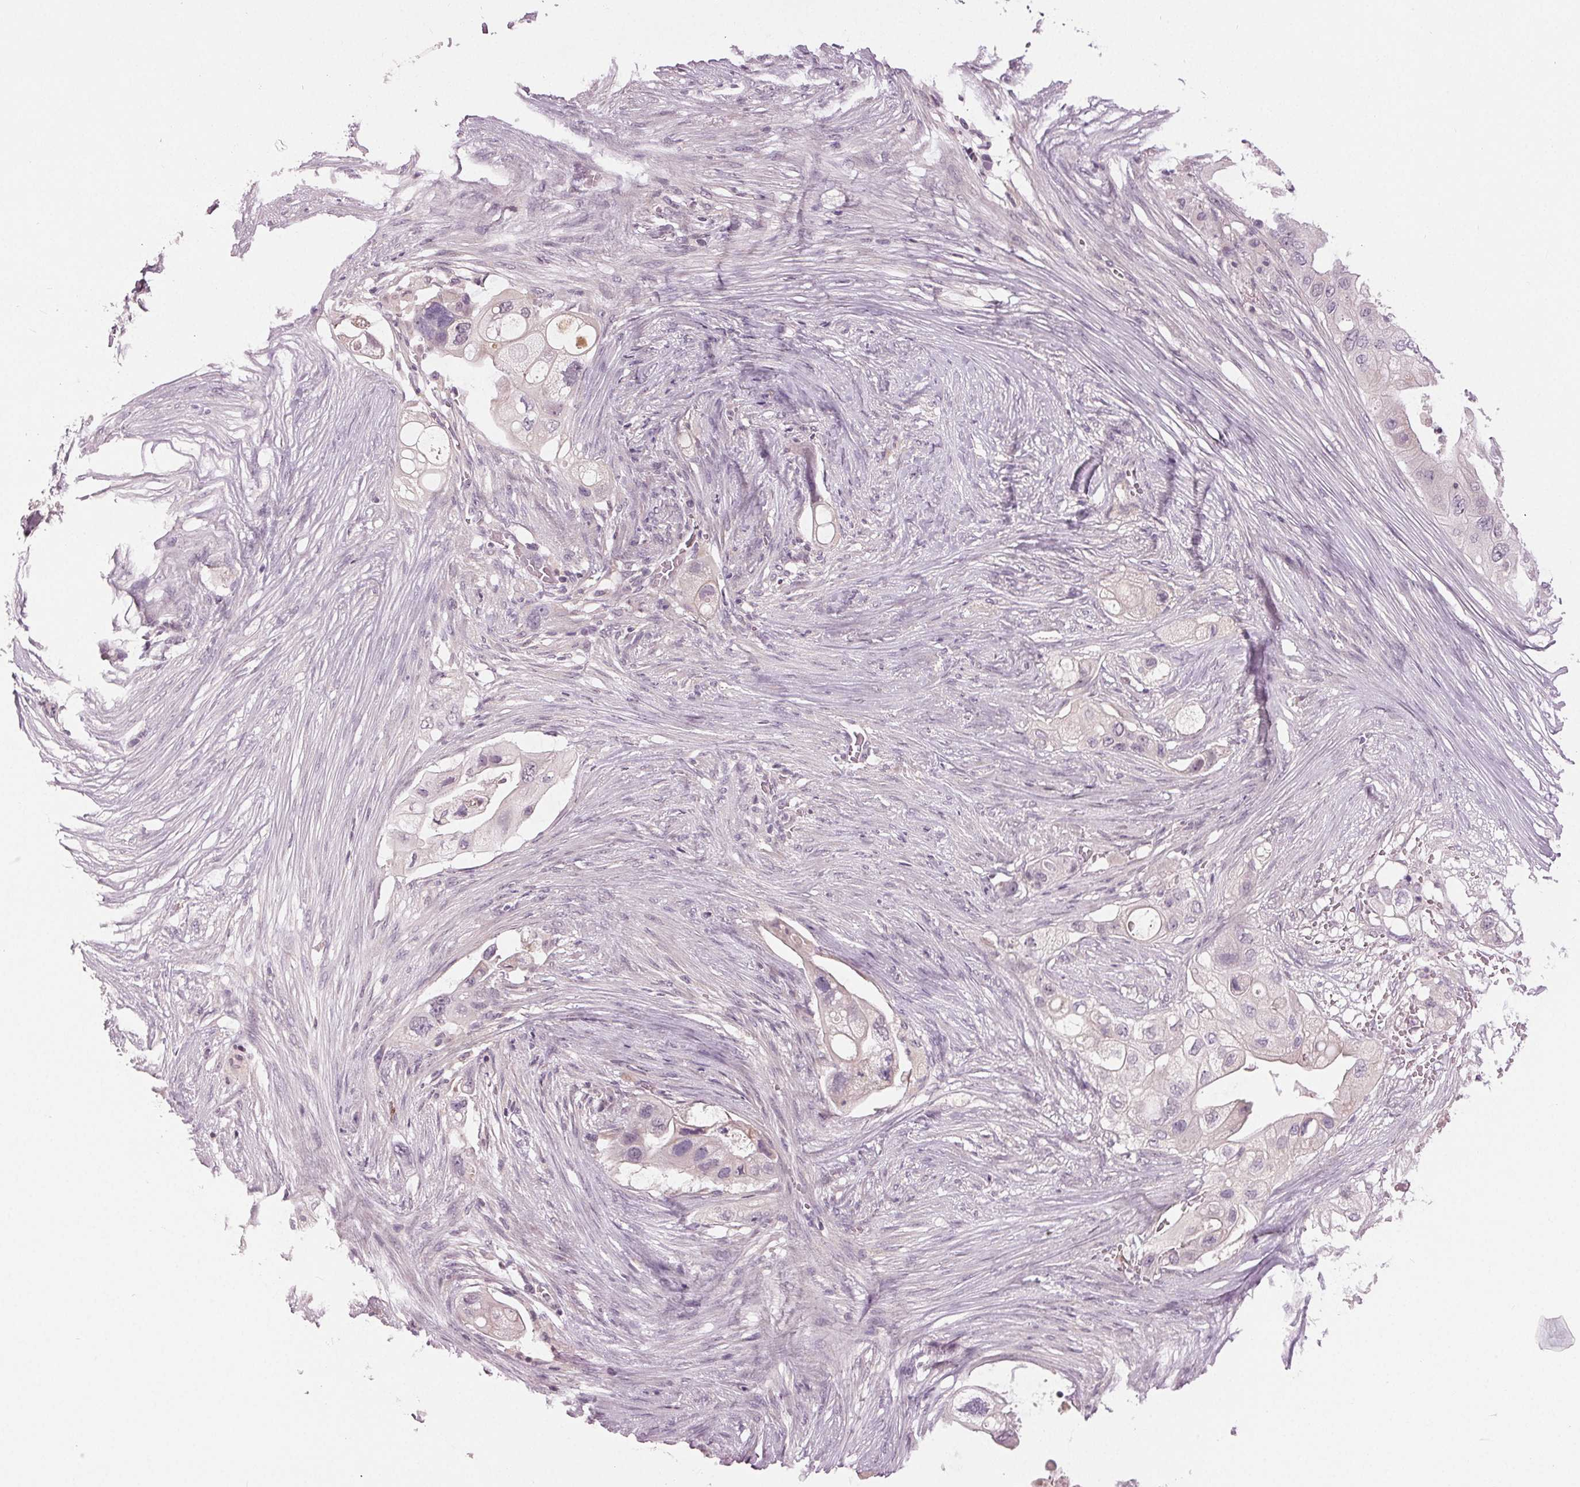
{"staining": {"intensity": "negative", "quantity": "none", "location": "none"}, "tissue": "pancreatic cancer", "cell_type": "Tumor cells", "image_type": "cancer", "snomed": [{"axis": "morphology", "description": "Adenocarcinoma, NOS"}, {"axis": "topography", "description": "Pancreas"}], "caption": "The IHC image has no significant staining in tumor cells of adenocarcinoma (pancreatic) tissue.", "gene": "ZNF605", "patient": {"sex": "female", "age": 72}}